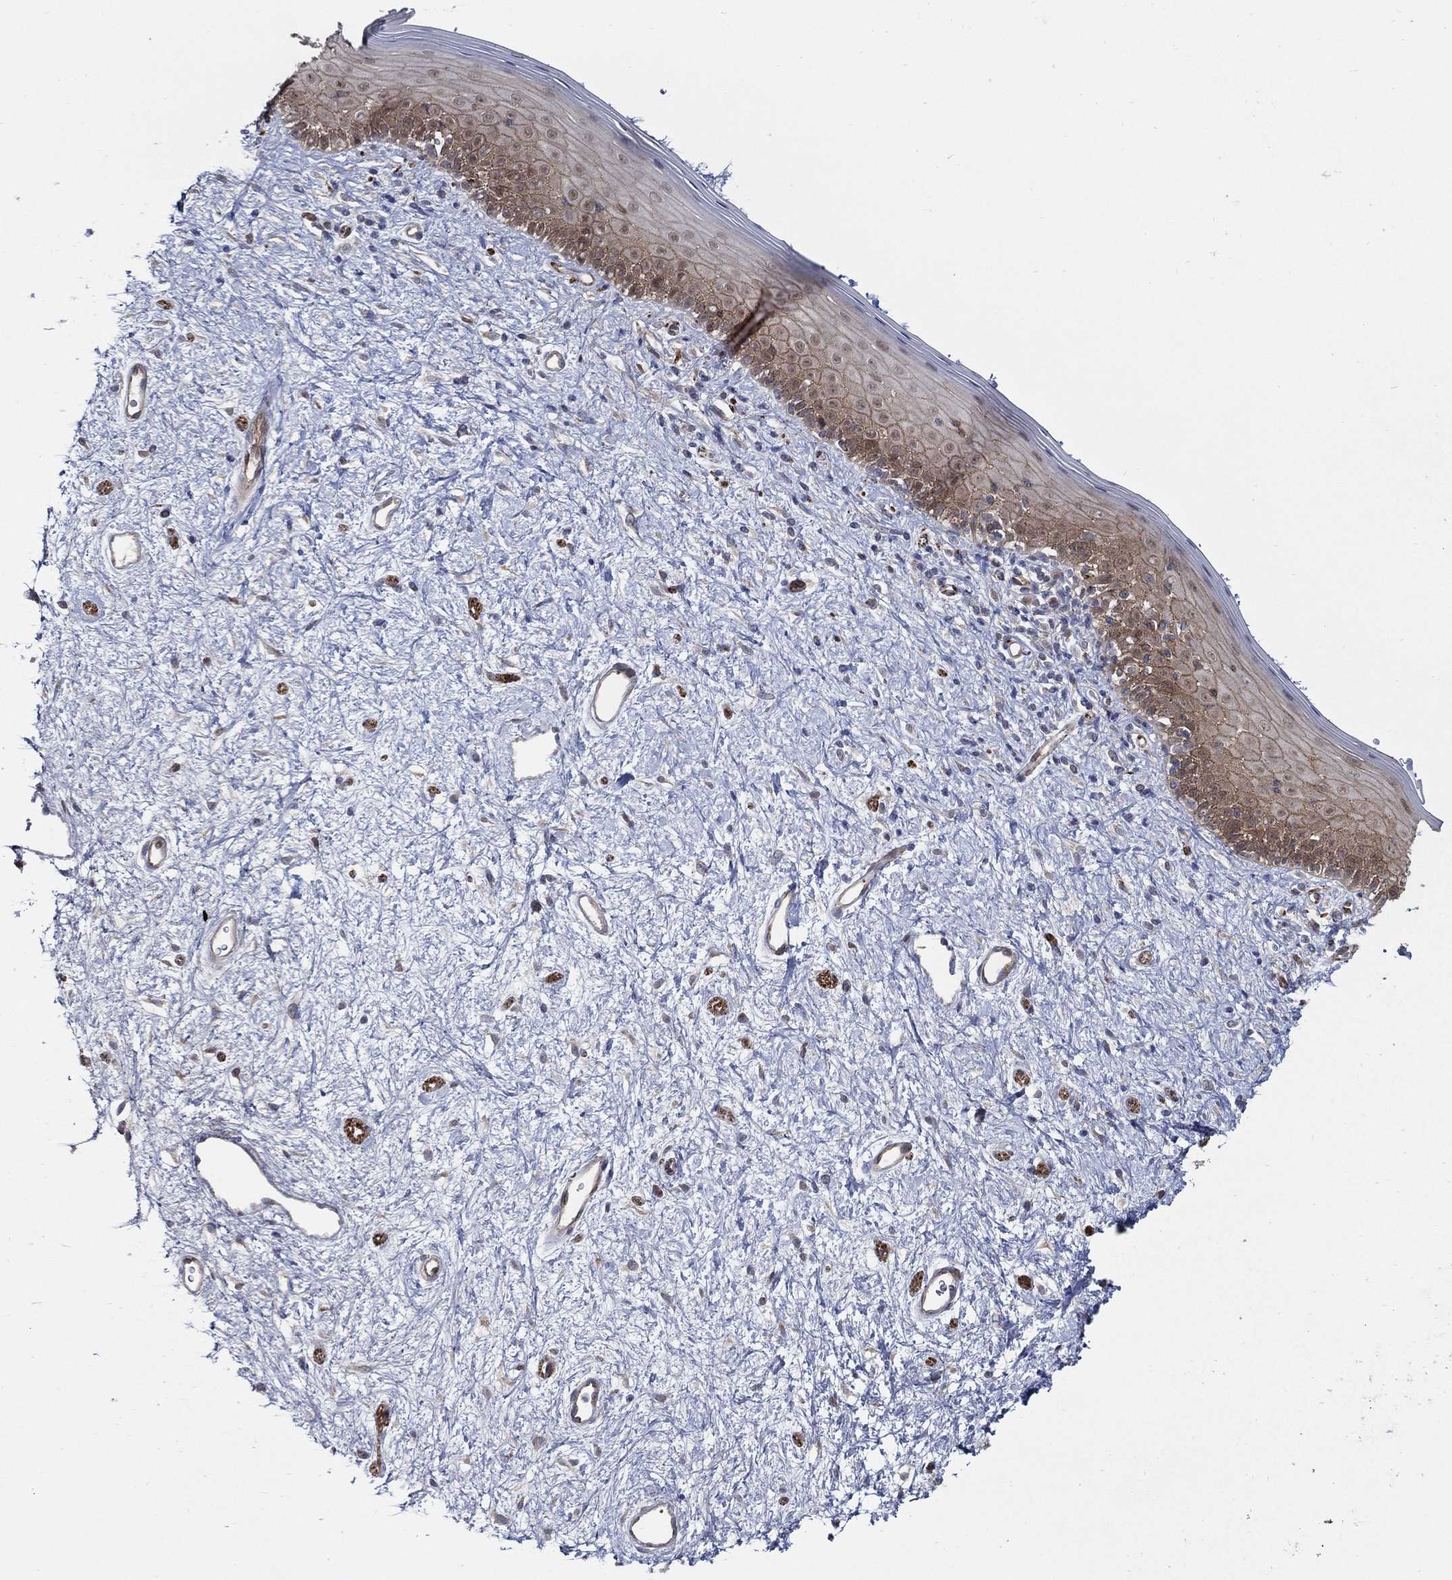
{"staining": {"intensity": "moderate", "quantity": "<25%", "location": "cytoplasmic/membranous"}, "tissue": "vagina", "cell_type": "Squamous epithelial cells", "image_type": "normal", "snomed": [{"axis": "morphology", "description": "Normal tissue, NOS"}, {"axis": "topography", "description": "Vagina"}], "caption": "Vagina stained for a protein (brown) demonstrates moderate cytoplasmic/membranous positive staining in approximately <25% of squamous epithelial cells.", "gene": "ARHGAP11A", "patient": {"sex": "female", "age": 47}}